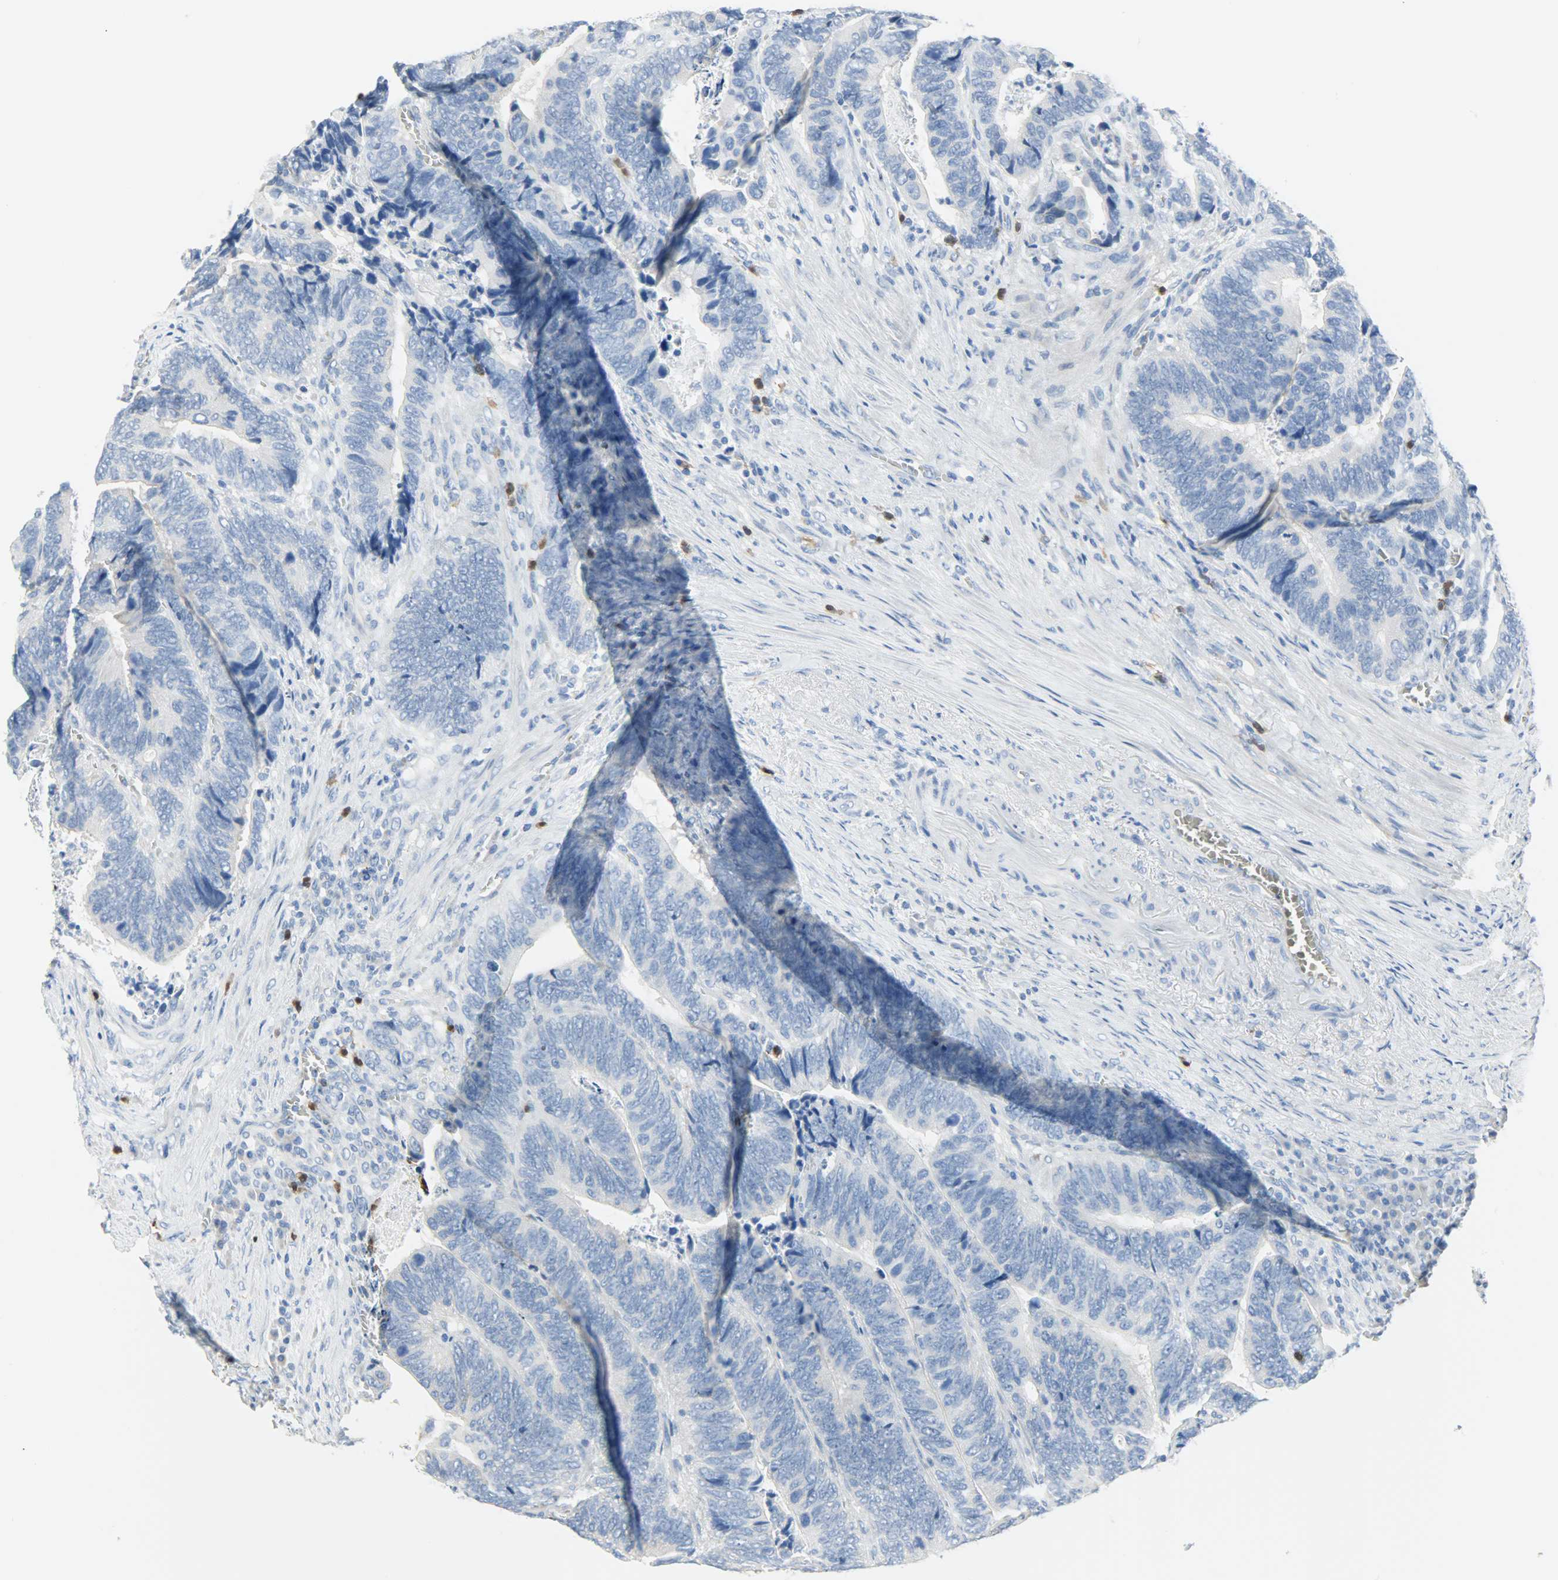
{"staining": {"intensity": "negative", "quantity": "none", "location": "none"}, "tissue": "colorectal cancer", "cell_type": "Tumor cells", "image_type": "cancer", "snomed": [{"axis": "morphology", "description": "Adenocarcinoma, NOS"}, {"axis": "topography", "description": "Colon"}], "caption": "Tumor cells are negative for protein expression in human colorectal cancer (adenocarcinoma). (DAB IHC, high magnification).", "gene": "CEBPE", "patient": {"sex": "male", "age": 72}}